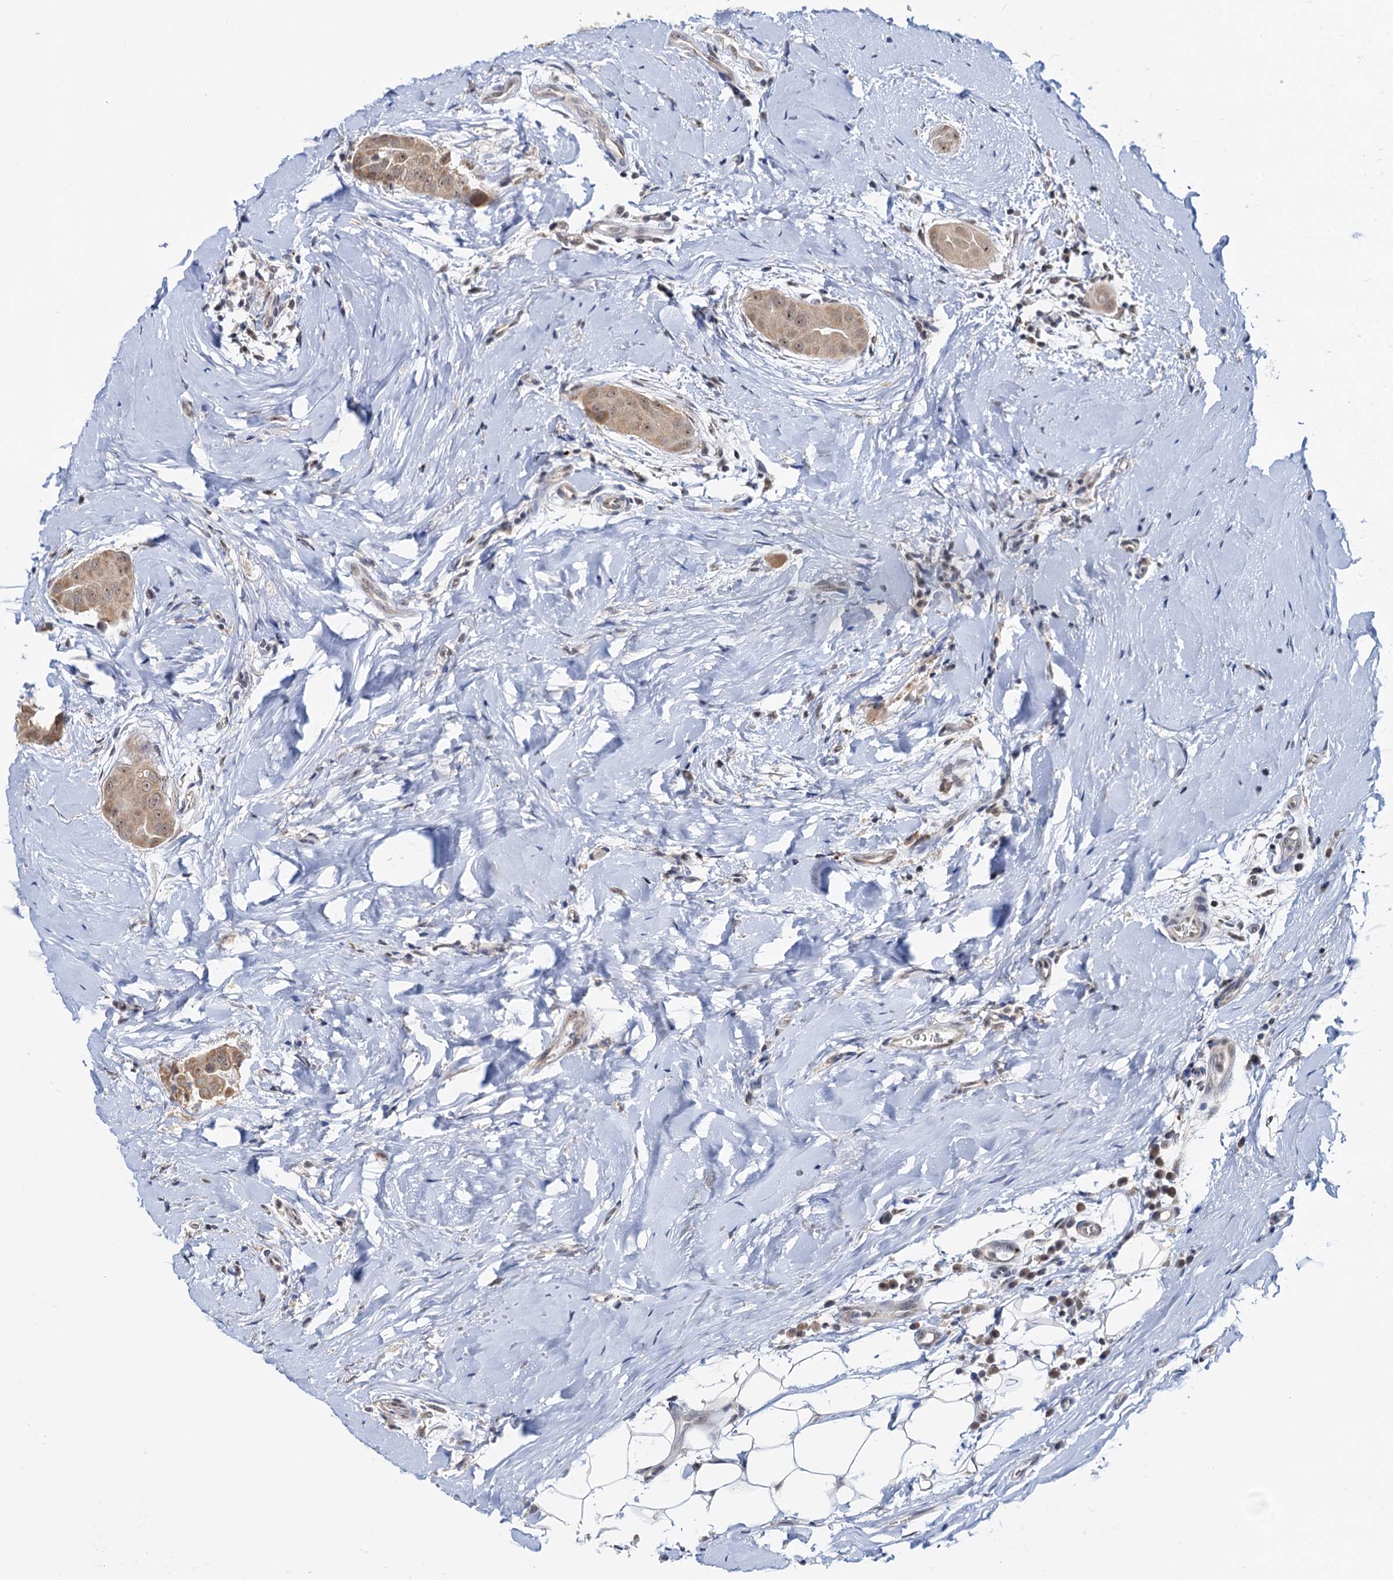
{"staining": {"intensity": "weak", "quantity": ">75%", "location": "cytoplasmic/membranous,nuclear"}, "tissue": "thyroid cancer", "cell_type": "Tumor cells", "image_type": "cancer", "snomed": [{"axis": "morphology", "description": "Papillary adenocarcinoma, NOS"}, {"axis": "topography", "description": "Thyroid gland"}], "caption": "A brown stain highlights weak cytoplasmic/membranous and nuclear expression of a protein in human thyroid cancer tumor cells.", "gene": "NAT10", "patient": {"sex": "male", "age": 33}}